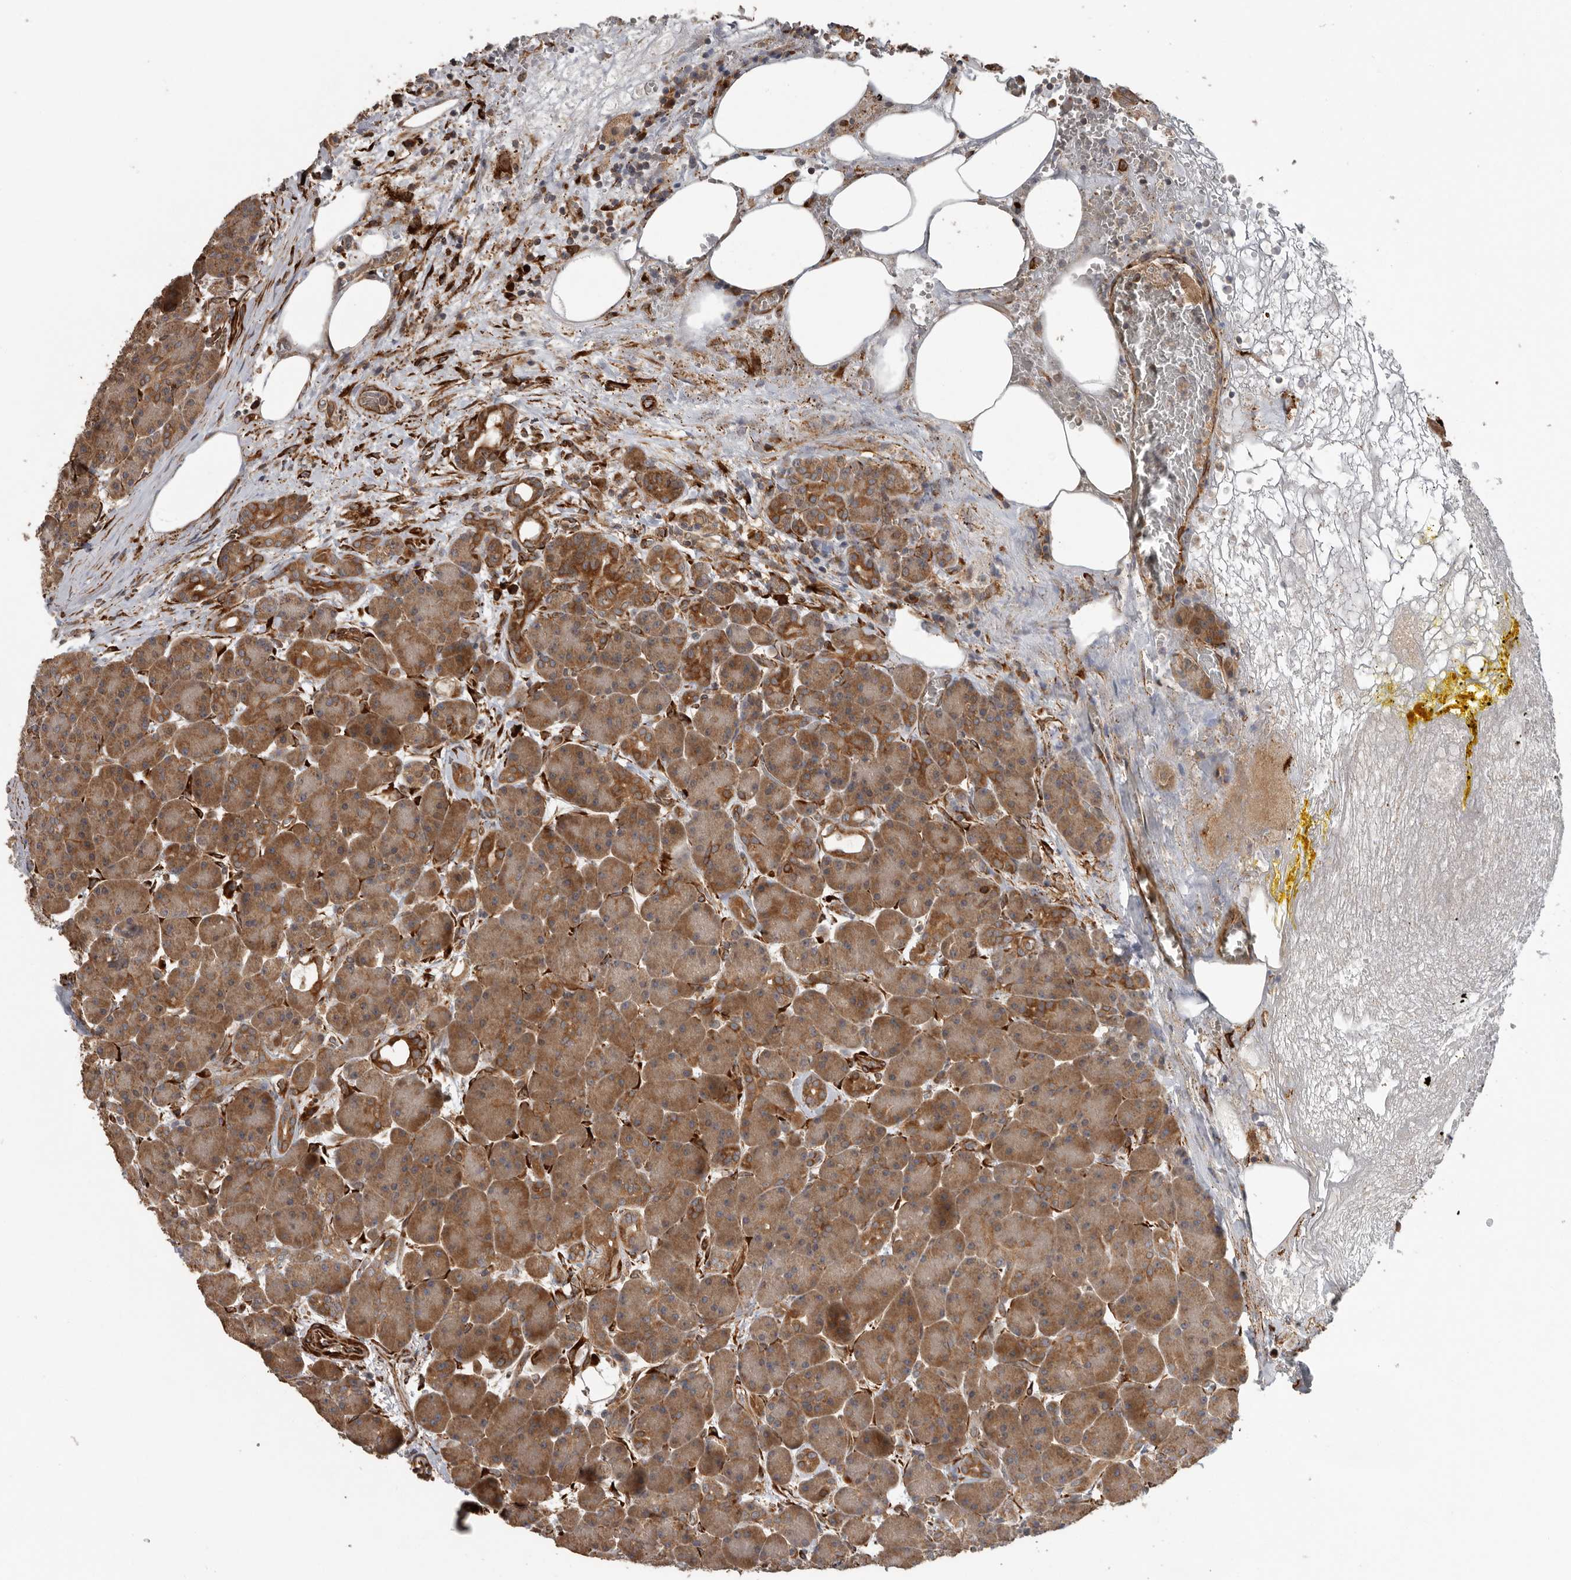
{"staining": {"intensity": "moderate", "quantity": ">75%", "location": "cytoplasmic/membranous"}, "tissue": "pancreas", "cell_type": "Exocrine glandular cells", "image_type": "normal", "snomed": [{"axis": "morphology", "description": "Normal tissue, NOS"}, {"axis": "topography", "description": "Pancreas"}], "caption": "Pancreas stained with a brown dye demonstrates moderate cytoplasmic/membranous positive expression in about >75% of exocrine glandular cells.", "gene": "CEP350", "patient": {"sex": "male", "age": 63}}